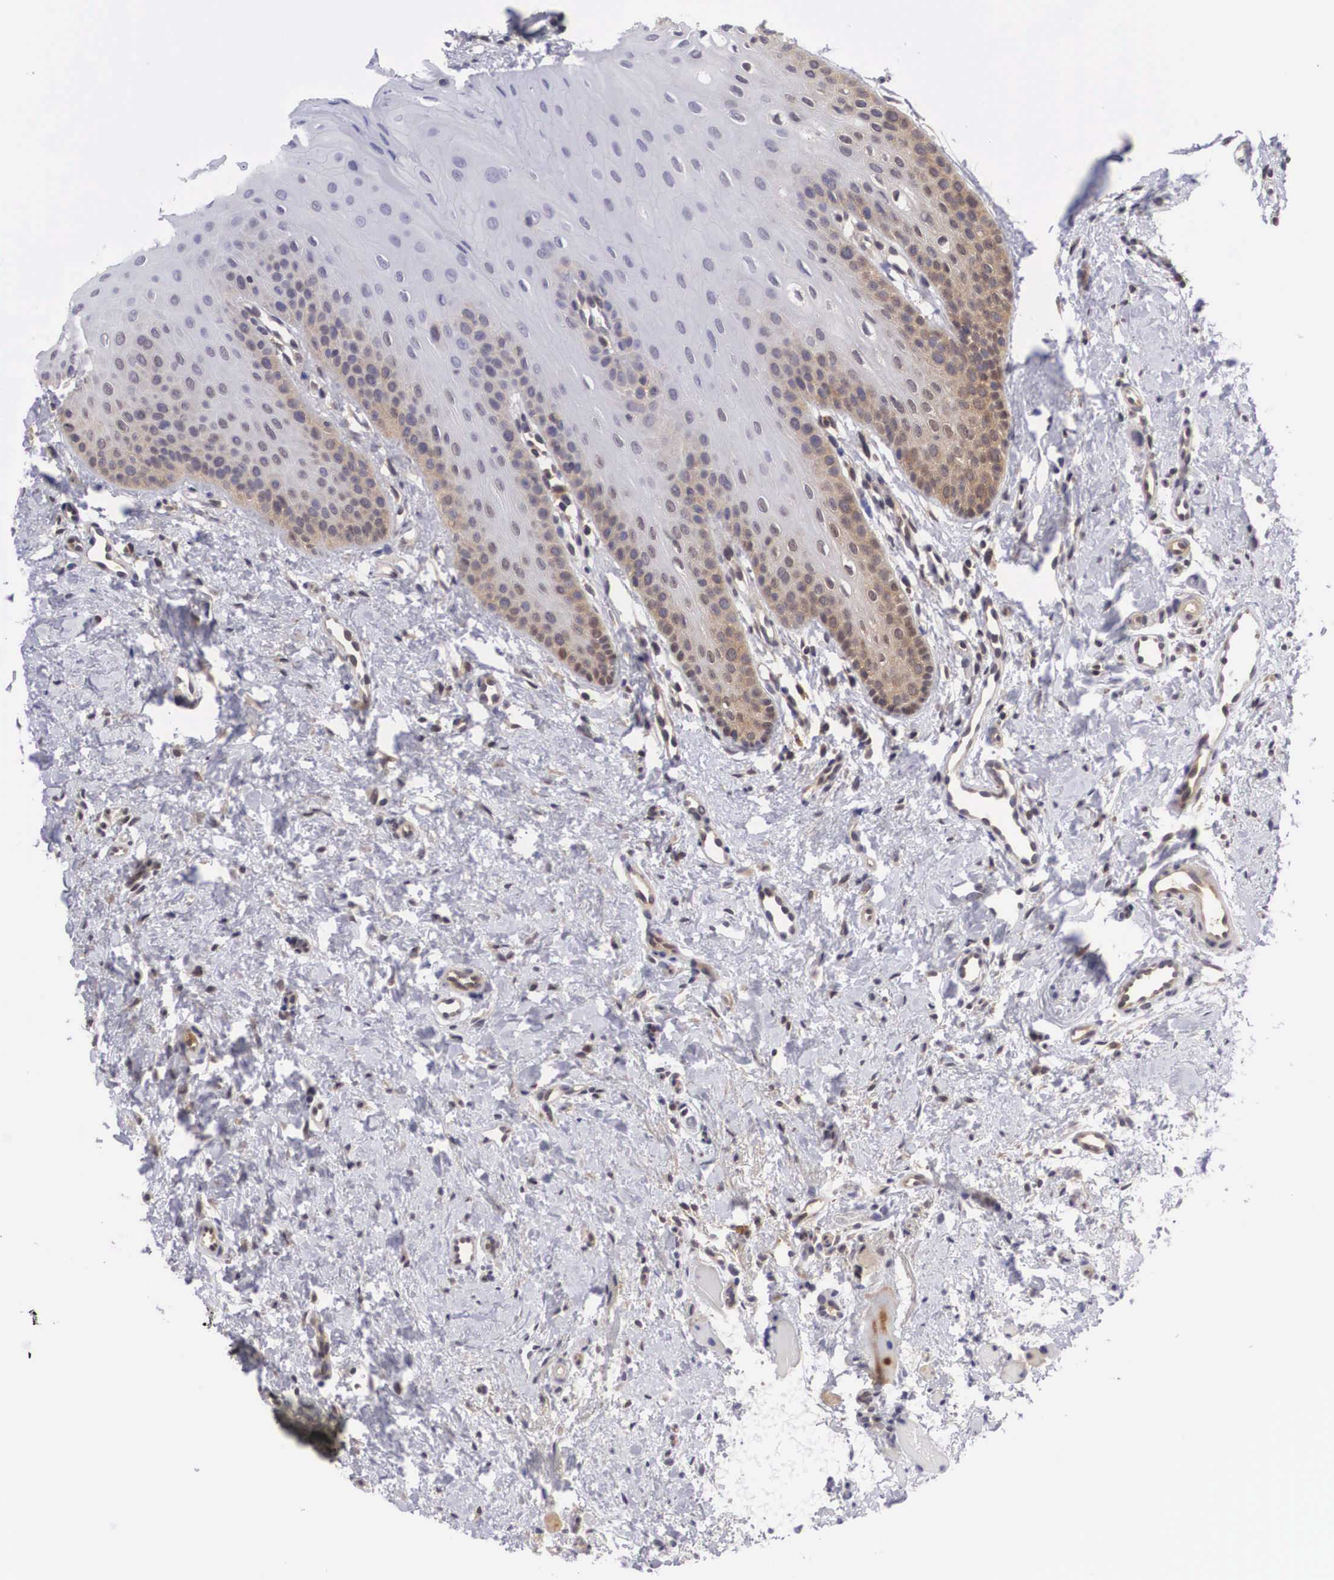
{"staining": {"intensity": "moderate", "quantity": "25%-75%", "location": "cytoplasmic/membranous"}, "tissue": "oral mucosa", "cell_type": "Squamous epithelial cells", "image_type": "normal", "snomed": [{"axis": "morphology", "description": "Normal tissue, NOS"}, {"axis": "topography", "description": "Oral tissue"}], "caption": "A histopathology image of oral mucosa stained for a protein exhibits moderate cytoplasmic/membranous brown staining in squamous epithelial cells. (Brightfield microscopy of DAB IHC at high magnification).", "gene": "ADSL", "patient": {"sex": "female", "age": 23}}